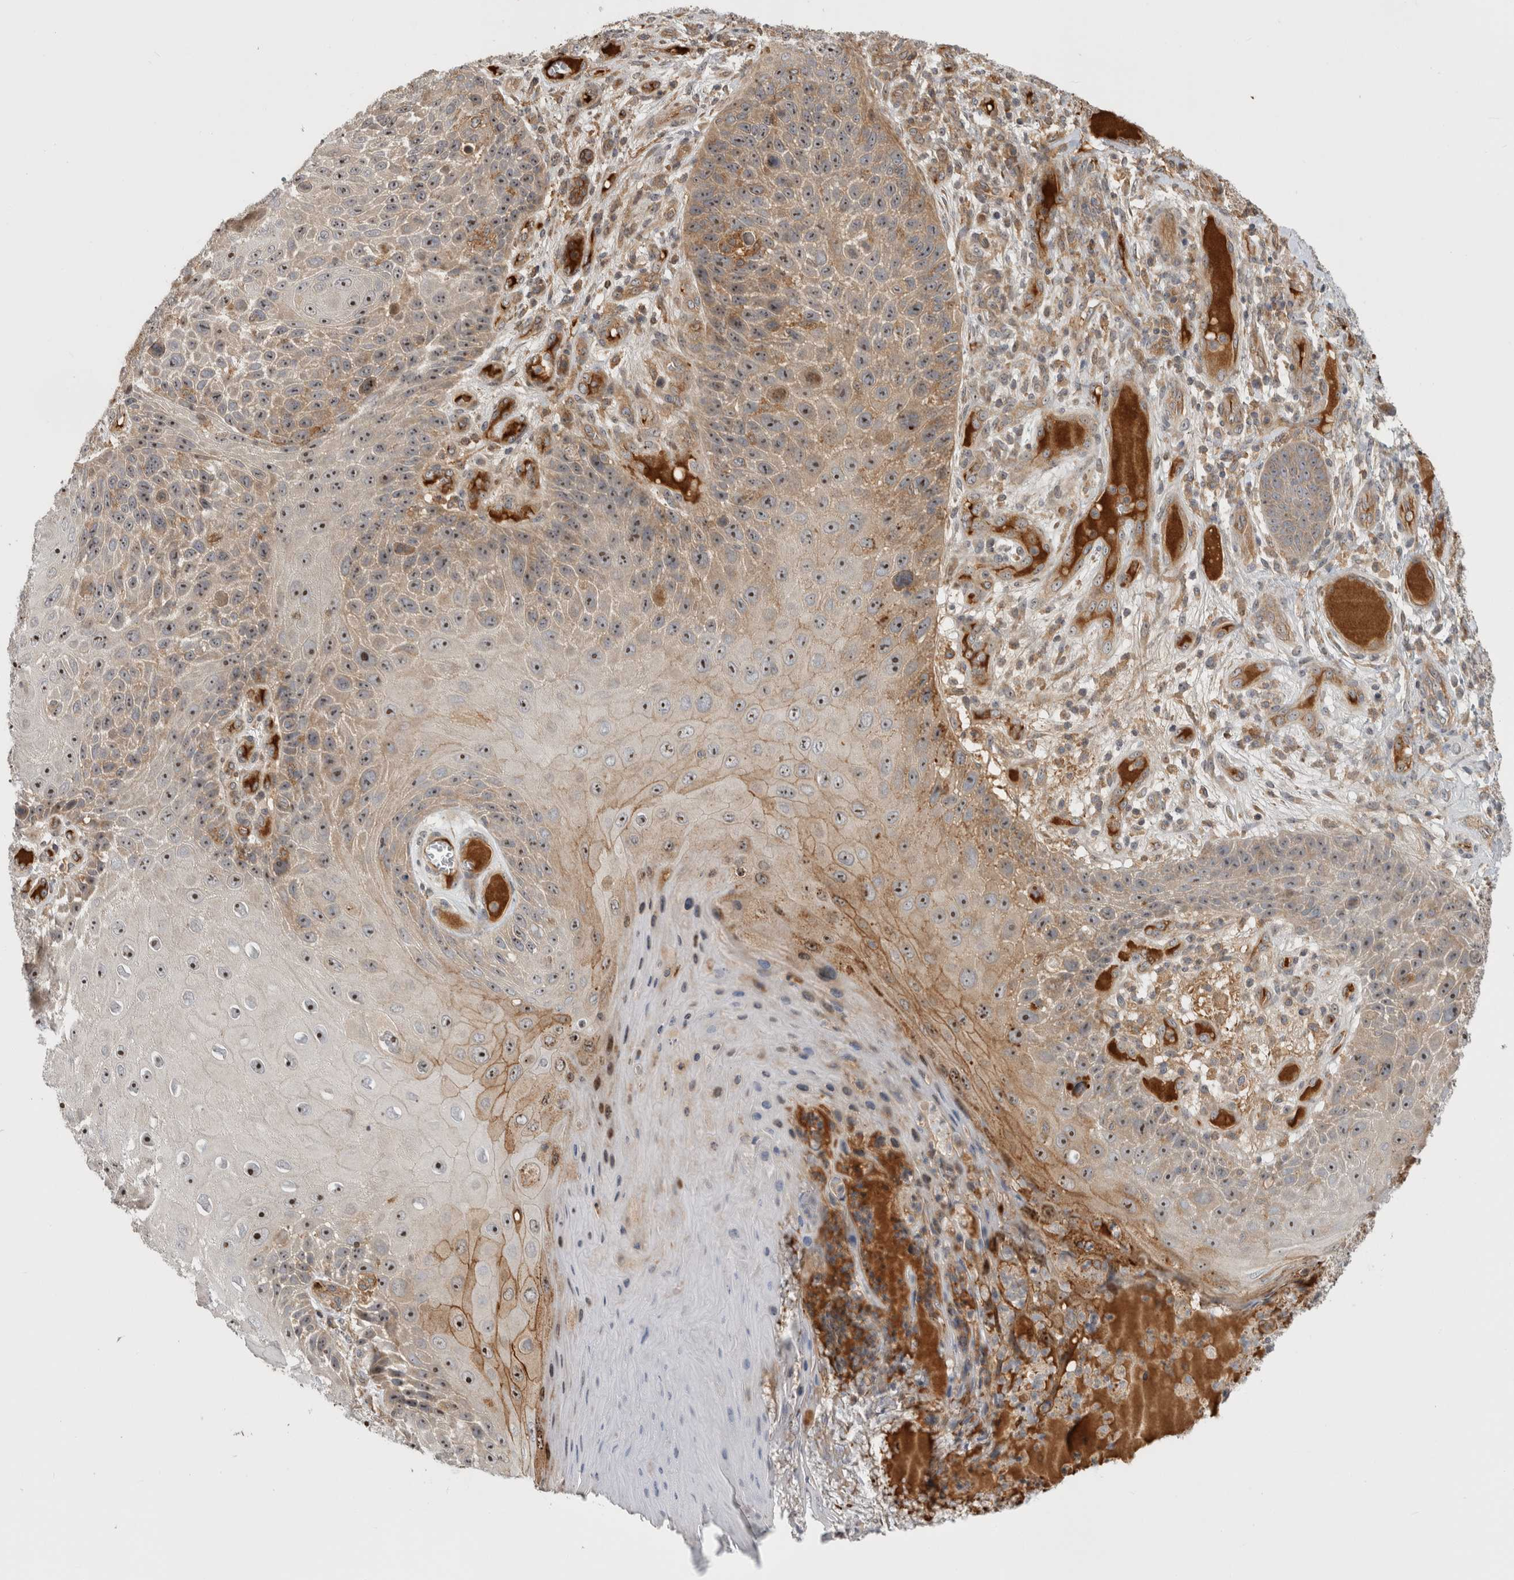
{"staining": {"intensity": "moderate", "quantity": ">75%", "location": "cytoplasmic/membranous,nuclear"}, "tissue": "skin cancer", "cell_type": "Tumor cells", "image_type": "cancer", "snomed": [{"axis": "morphology", "description": "Squamous cell carcinoma, NOS"}, {"axis": "topography", "description": "Skin"}], "caption": "DAB immunohistochemical staining of human squamous cell carcinoma (skin) displays moderate cytoplasmic/membranous and nuclear protein expression in about >75% of tumor cells.", "gene": "WASF2", "patient": {"sex": "female", "age": 88}}